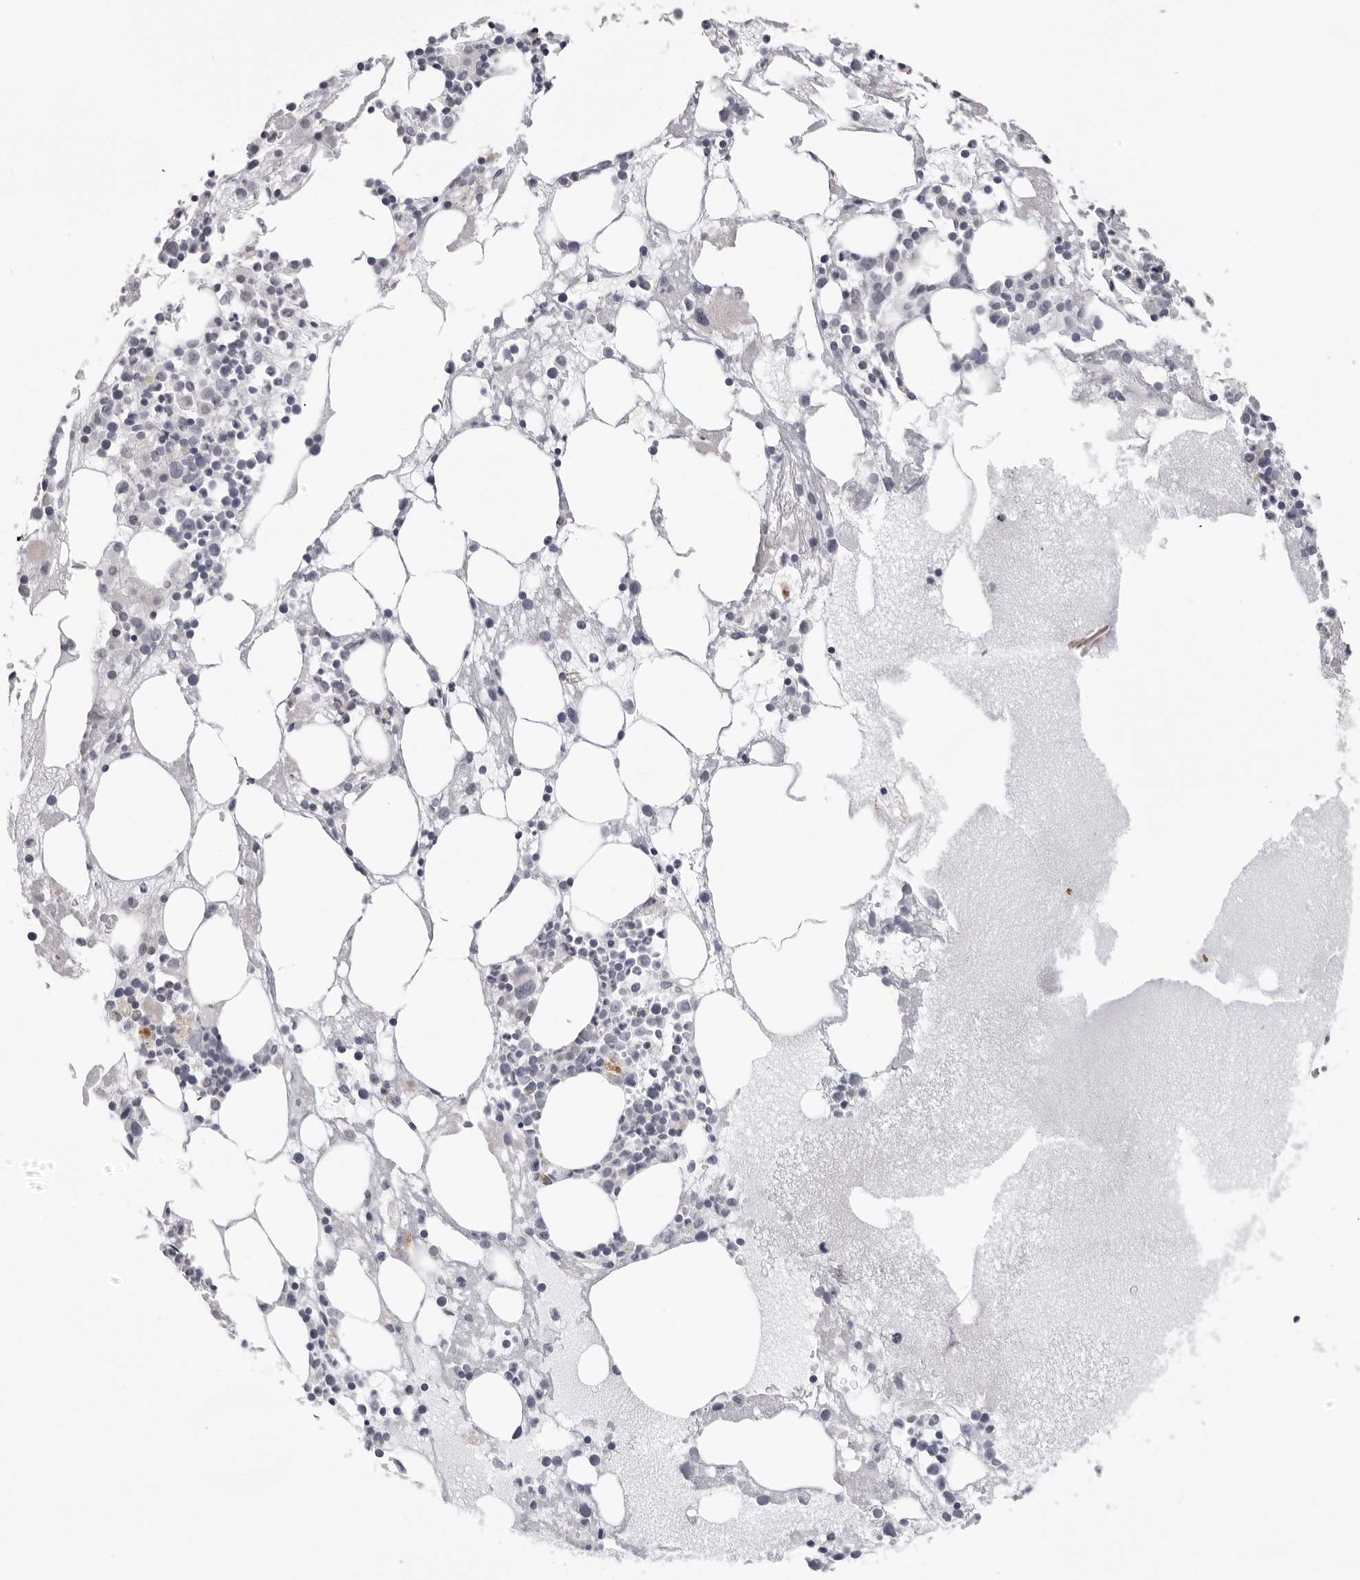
{"staining": {"intensity": "negative", "quantity": "none", "location": "none"}, "tissue": "bone marrow", "cell_type": "Hematopoietic cells", "image_type": "normal", "snomed": [{"axis": "morphology", "description": "Normal tissue, NOS"}, {"axis": "topography", "description": "Bone marrow"}], "caption": "The histopathology image demonstrates no staining of hematopoietic cells in benign bone marrow. (Brightfield microscopy of DAB (3,3'-diaminobenzidine) immunohistochemistry (IHC) at high magnification).", "gene": "ACP6", "patient": {"sex": "female", "age": 52}}